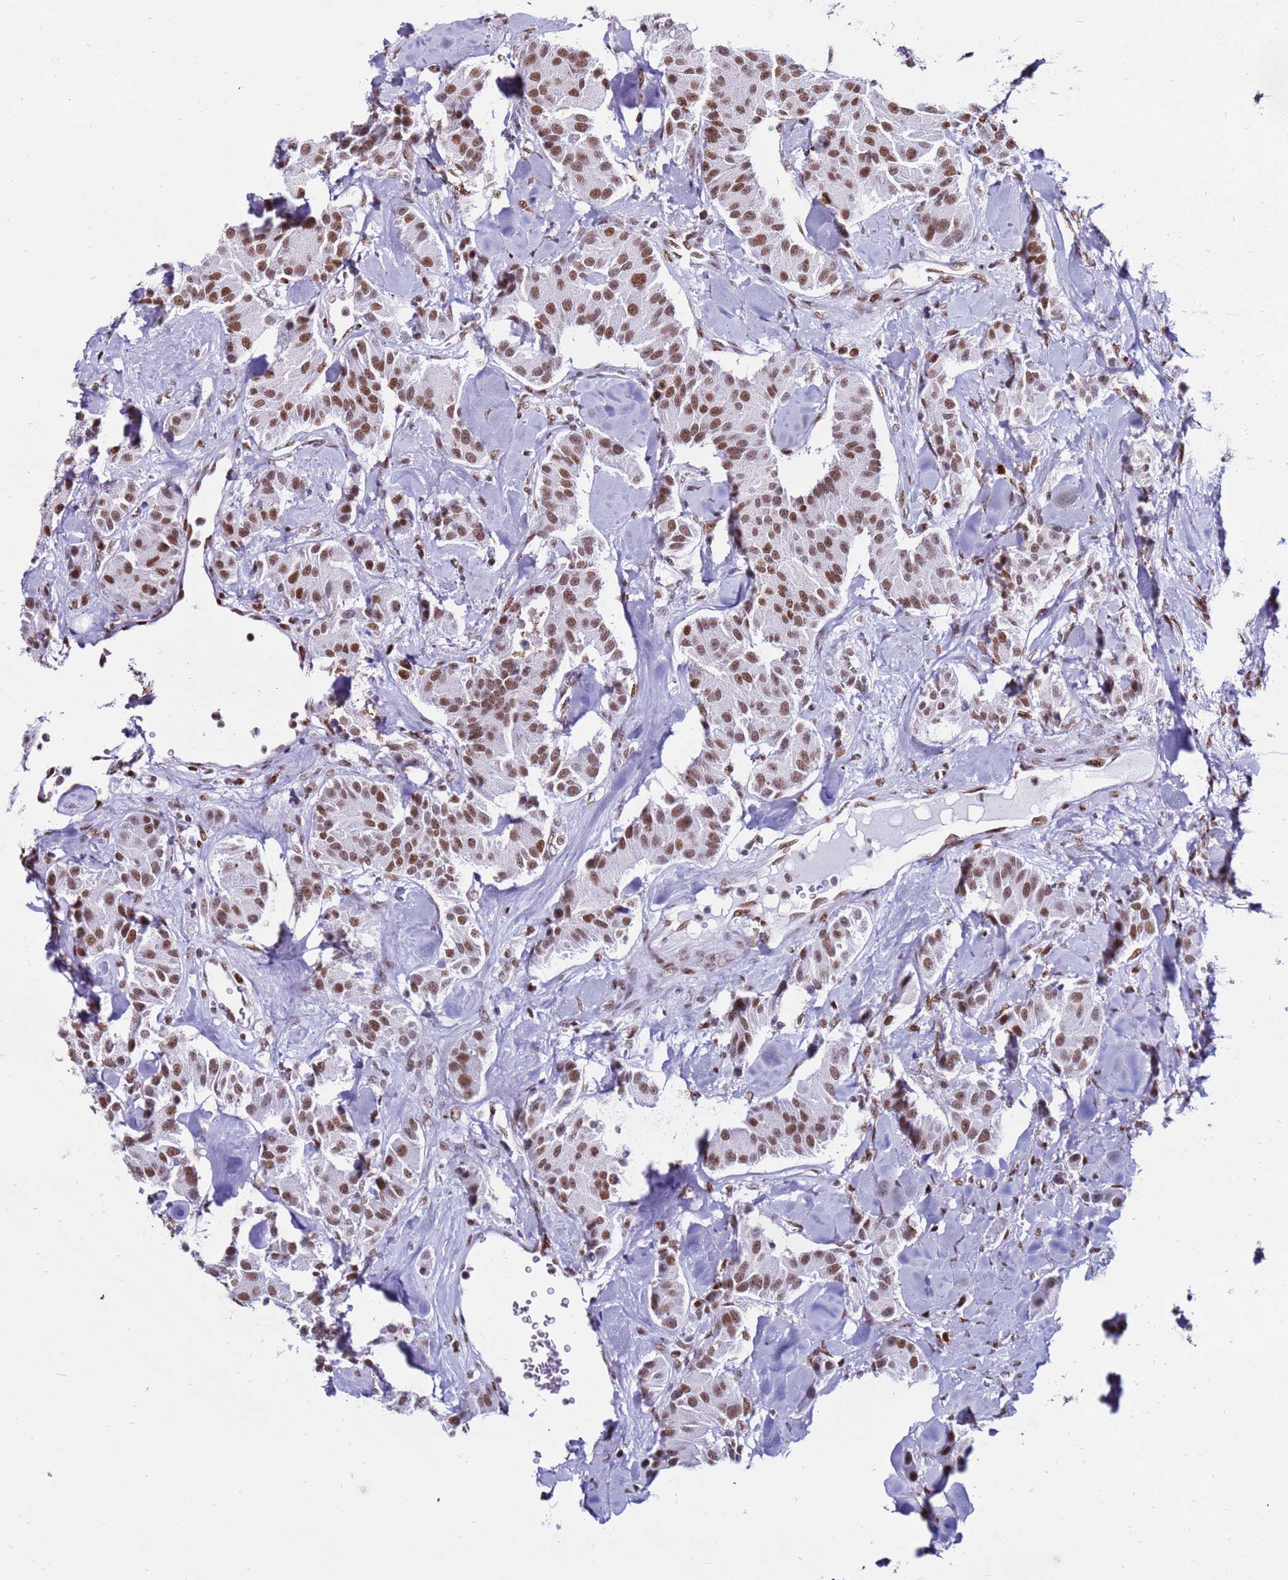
{"staining": {"intensity": "moderate", "quantity": ">75%", "location": "nuclear"}, "tissue": "carcinoid", "cell_type": "Tumor cells", "image_type": "cancer", "snomed": [{"axis": "morphology", "description": "Carcinoid, malignant, NOS"}, {"axis": "topography", "description": "Pancreas"}], "caption": "The histopathology image reveals a brown stain indicating the presence of a protein in the nuclear of tumor cells in malignant carcinoid.", "gene": "KPNA4", "patient": {"sex": "male", "age": 41}}